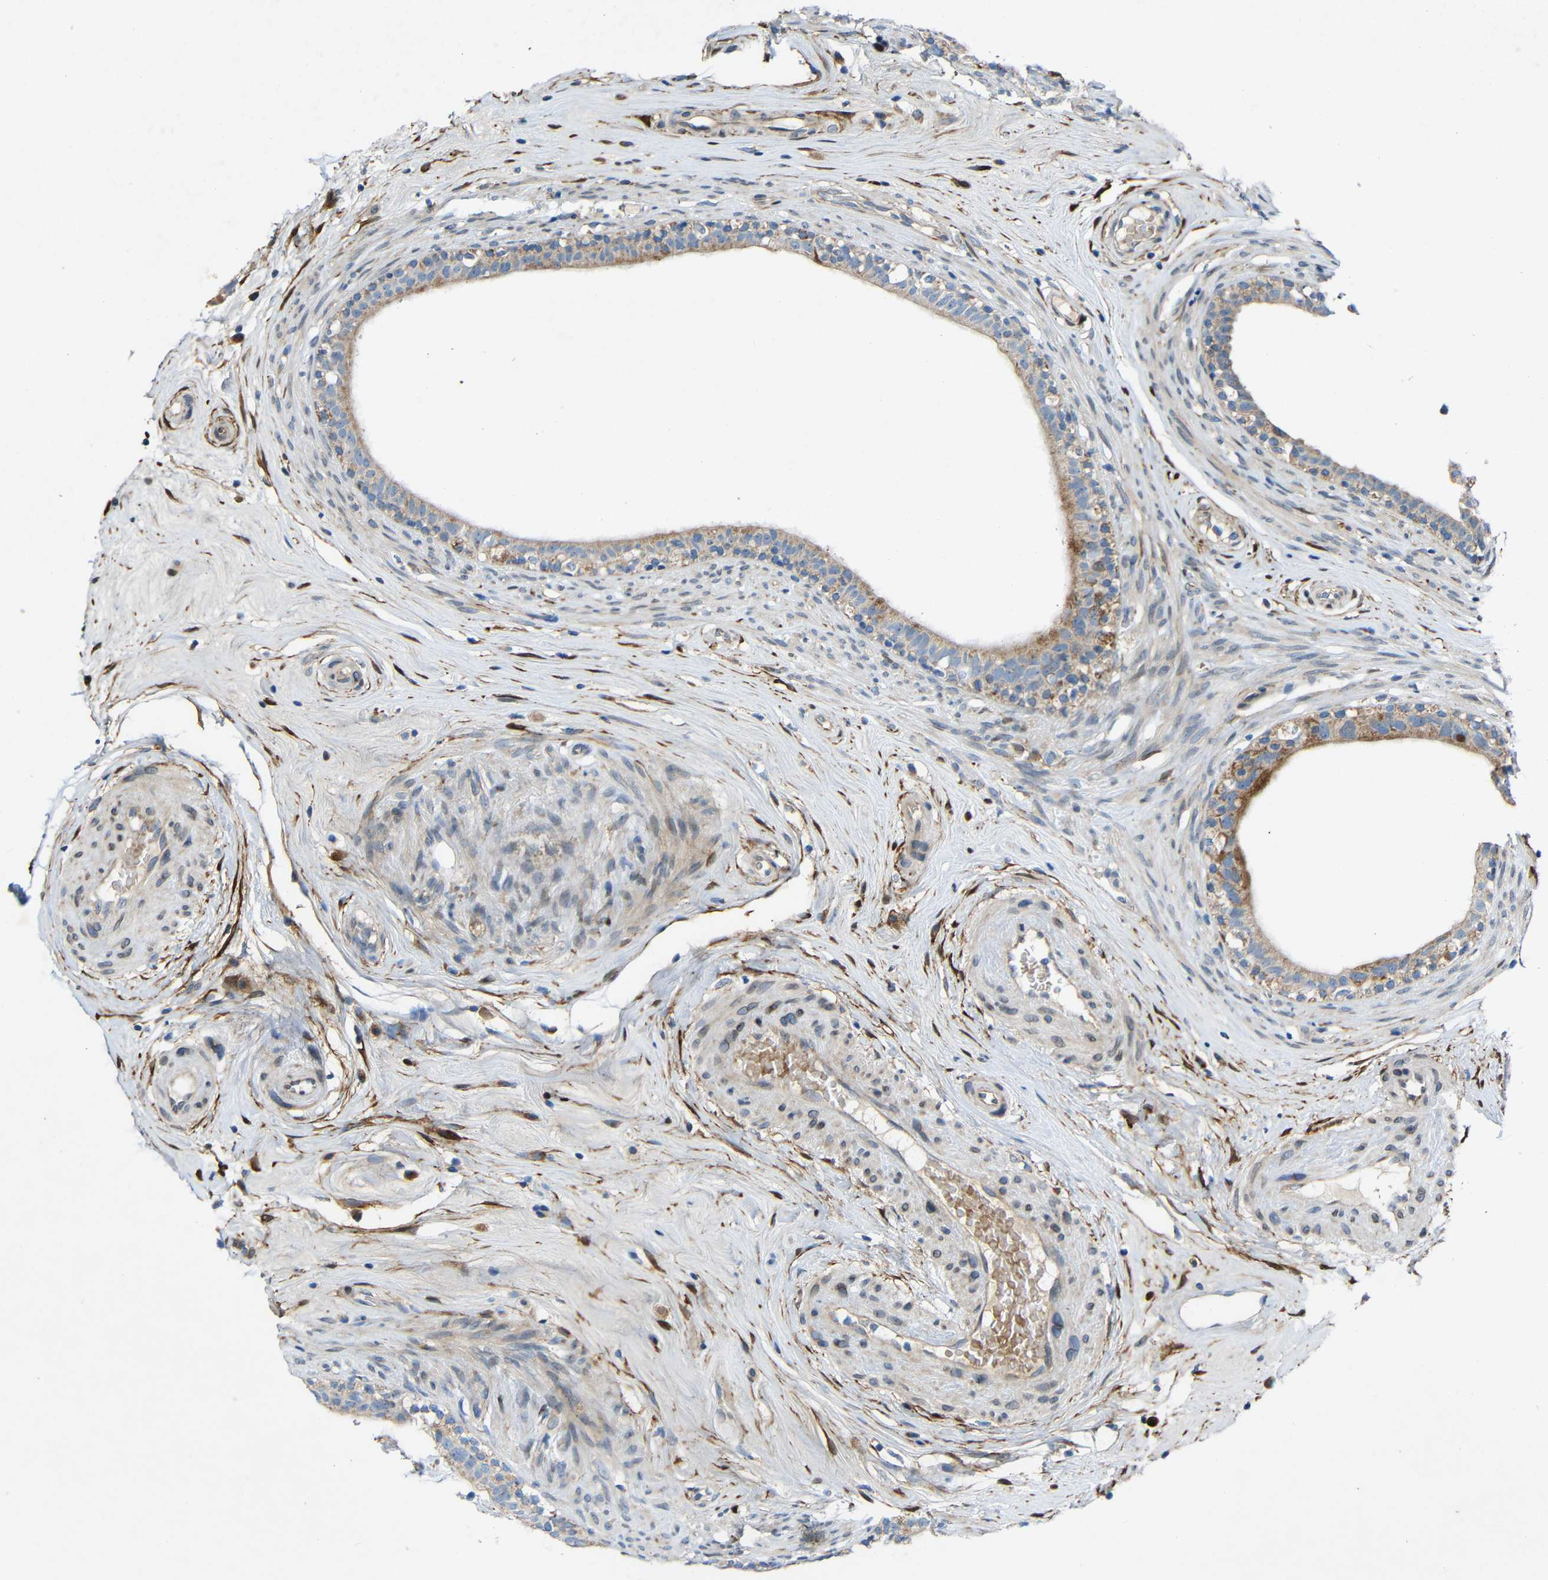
{"staining": {"intensity": "weak", "quantity": ">75%", "location": "cytoplasmic/membranous"}, "tissue": "epididymis", "cell_type": "Glandular cells", "image_type": "normal", "snomed": [{"axis": "morphology", "description": "Normal tissue, NOS"}, {"axis": "morphology", "description": "Inflammation, NOS"}, {"axis": "topography", "description": "Epididymis"}], "caption": "Protein staining of benign epididymis exhibits weak cytoplasmic/membranous positivity in about >75% of glandular cells. The staining was performed using DAB, with brown indicating positive protein expression. Nuclei are stained blue with hematoxylin.", "gene": "TMEM25", "patient": {"sex": "male", "age": 84}}